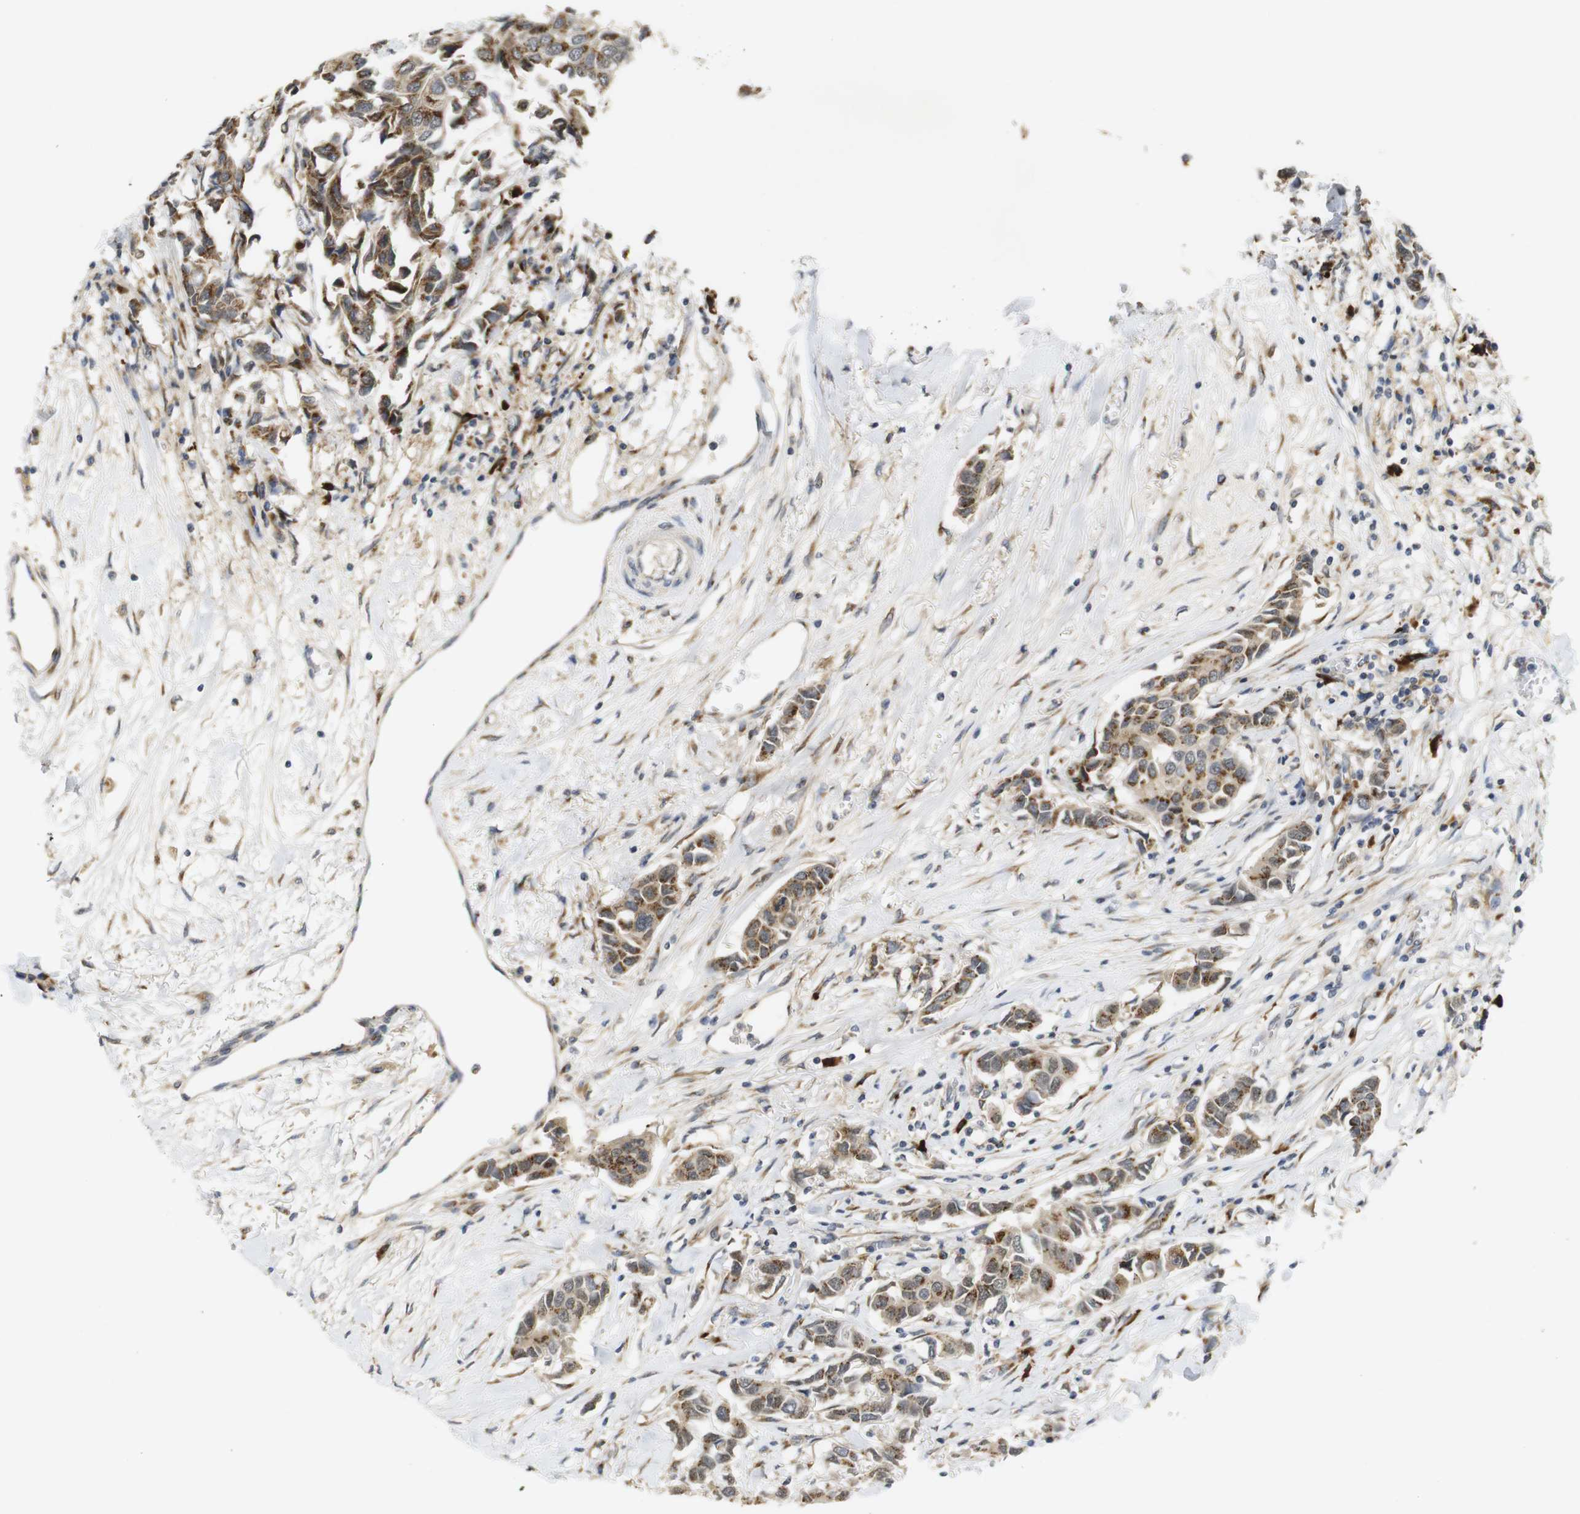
{"staining": {"intensity": "moderate", "quantity": ">75%", "location": "cytoplasmic/membranous"}, "tissue": "breast cancer", "cell_type": "Tumor cells", "image_type": "cancer", "snomed": [{"axis": "morphology", "description": "Duct carcinoma"}, {"axis": "topography", "description": "Breast"}], "caption": "An IHC image of neoplastic tissue is shown. Protein staining in brown shows moderate cytoplasmic/membranous positivity in breast cancer (intraductal carcinoma) within tumor cells.", "gene": "ZFPL1", "patient": {"sex": "female", "age": 80}}